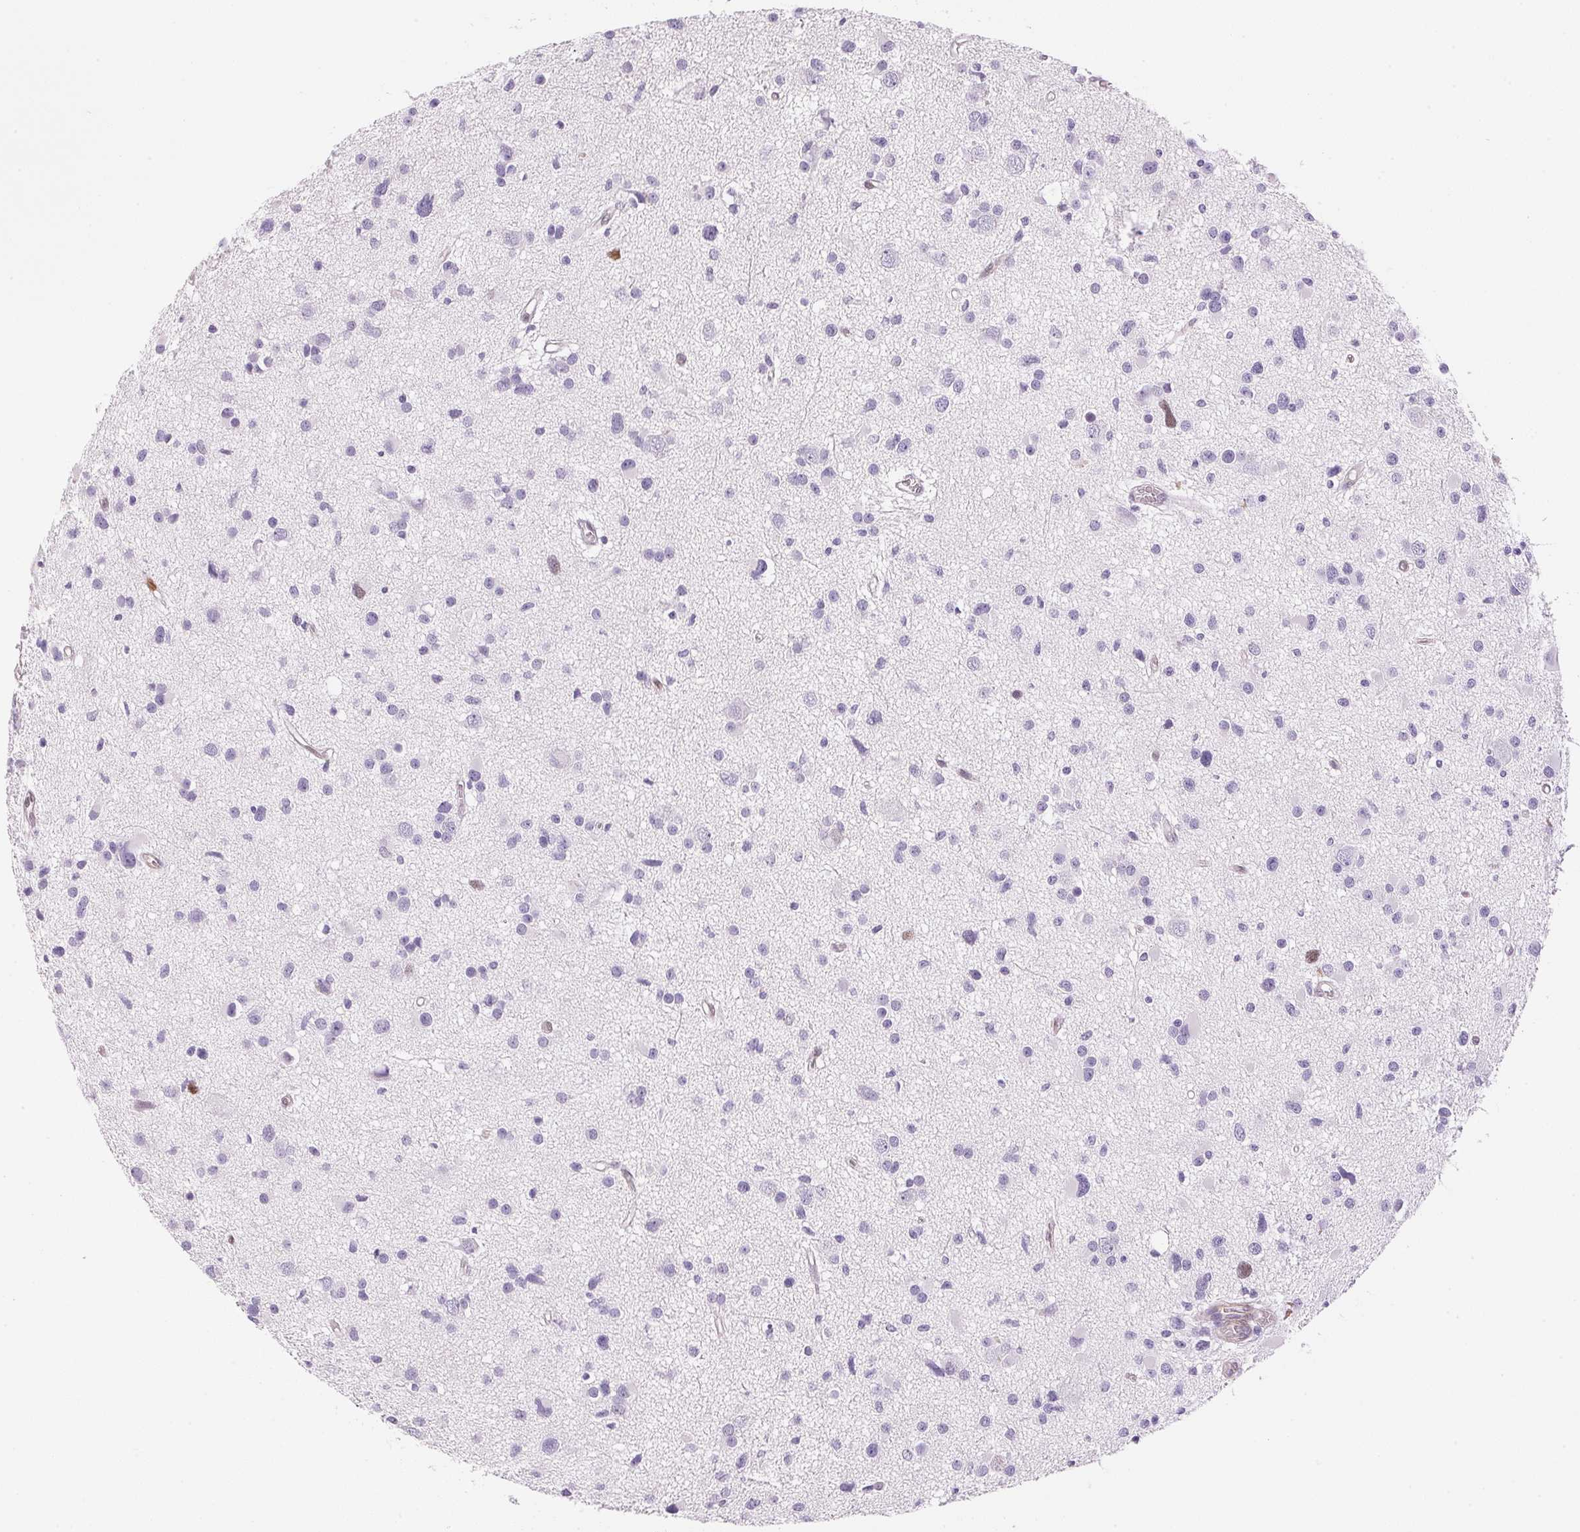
{"staining": {"intensity": "negative", "quantity": "none", "location": "none"}, "tissue": "glioma", "cell_type": "Tumor cells", "image_type": "cancer", "snomed": [{"axis": "morphology", "description": "Glioma, malignant, High grade"}, {"axis": "topography", "description": "Brain"}], "caption": "Glioma stained for a protein using IHC shows no staining tumor cells.", "gene": "SMTN", "patient": {"sex": "male", "age": 54}}